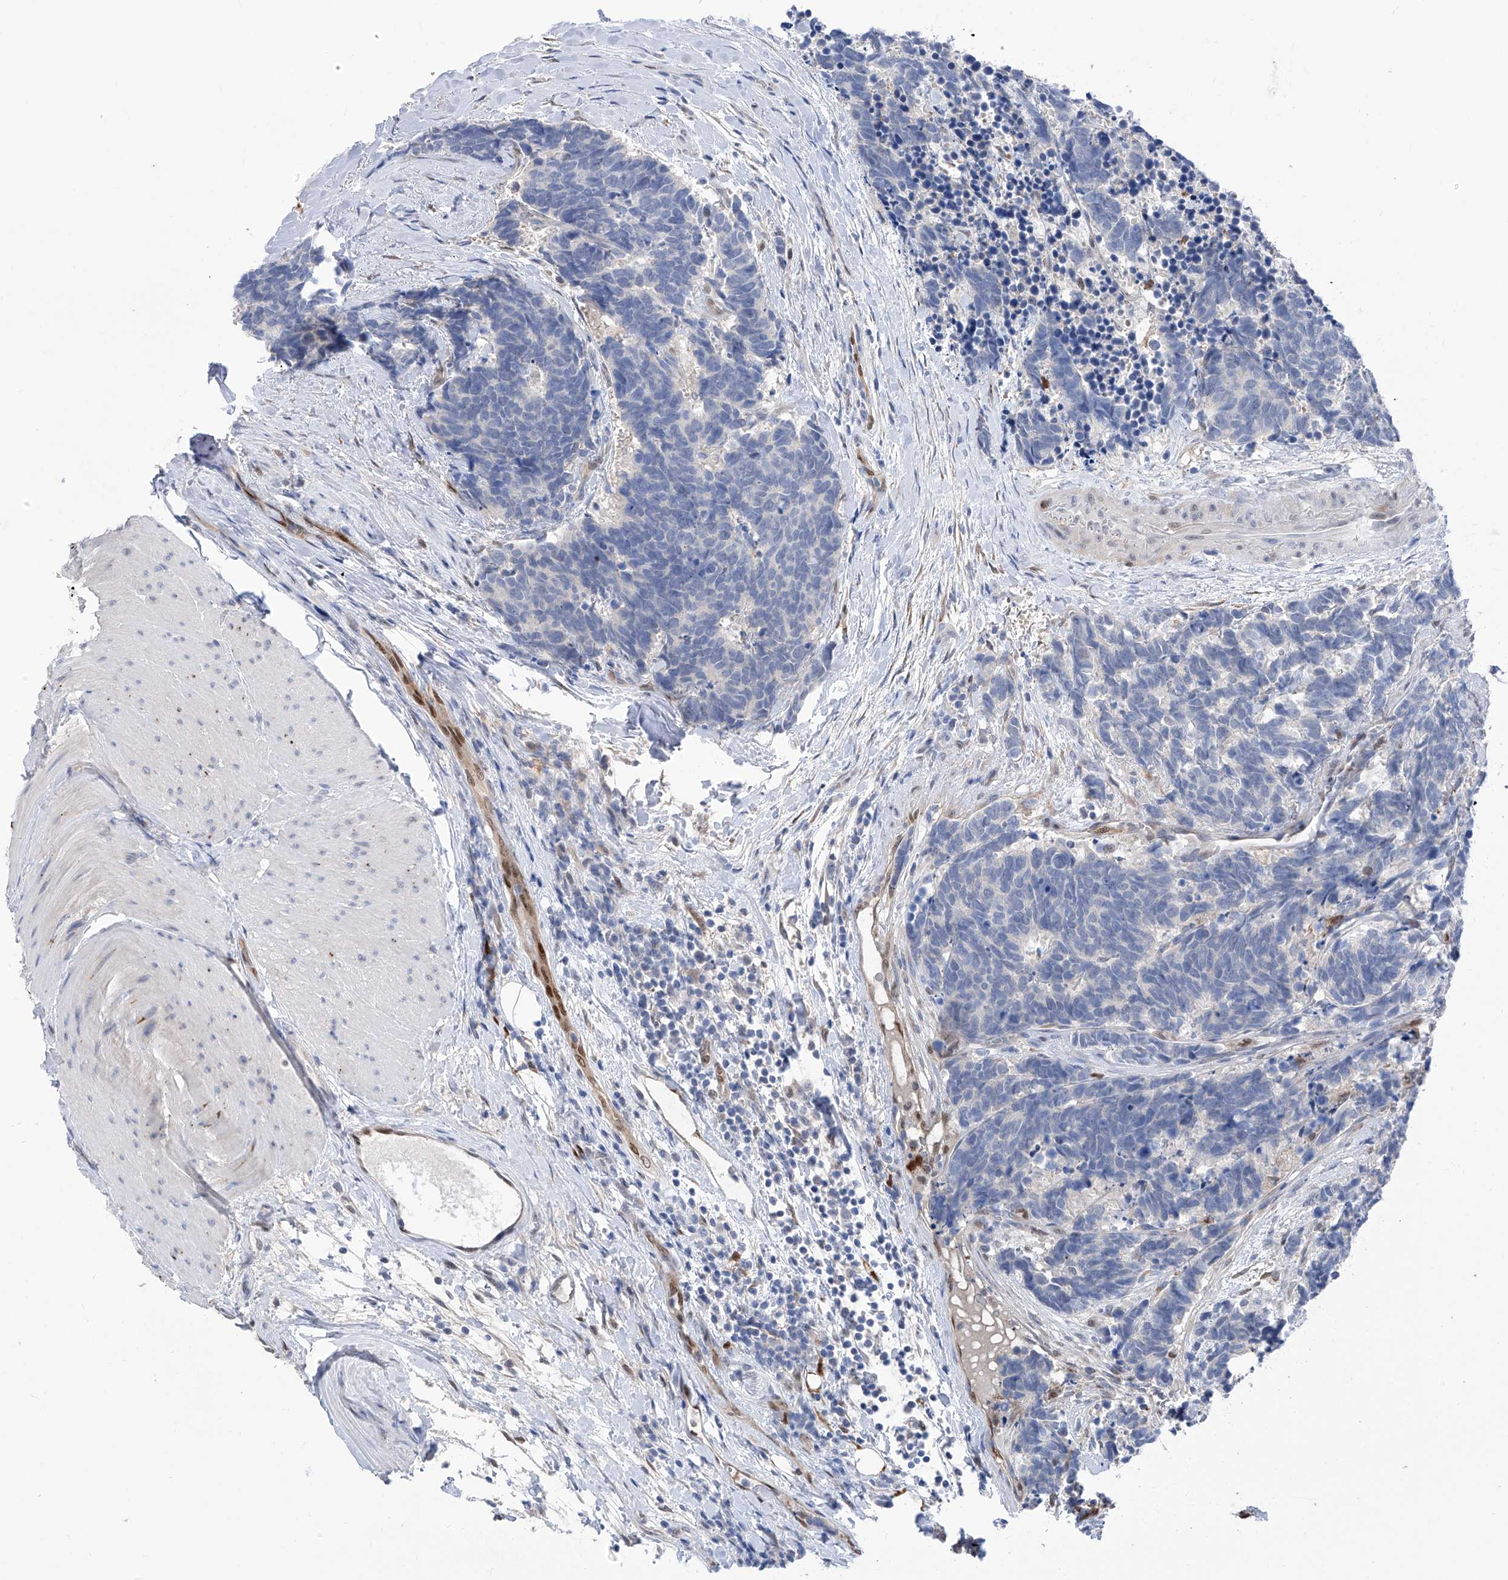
{"staining": {"intensity": "negative", "quantity": "none", "location": "none"}, "tissue": "carcinoid", "cell_type": "Tumor cells", "image_type": "cancer", "snomed": [{"axis": "morphology", "description": "Carcinoma, NOS"}, {"axis": "morphology", "description": "Carcinoid, malignant, NOS"}, {"axis": "topography", "description": "Urinary bladder"}], "caption": "Carcinoid was stained to show a protein in brown. There is no significant expression in tumor cells.", "gene": "PHF20", "patient": {"sex": "male", "age": 57}}